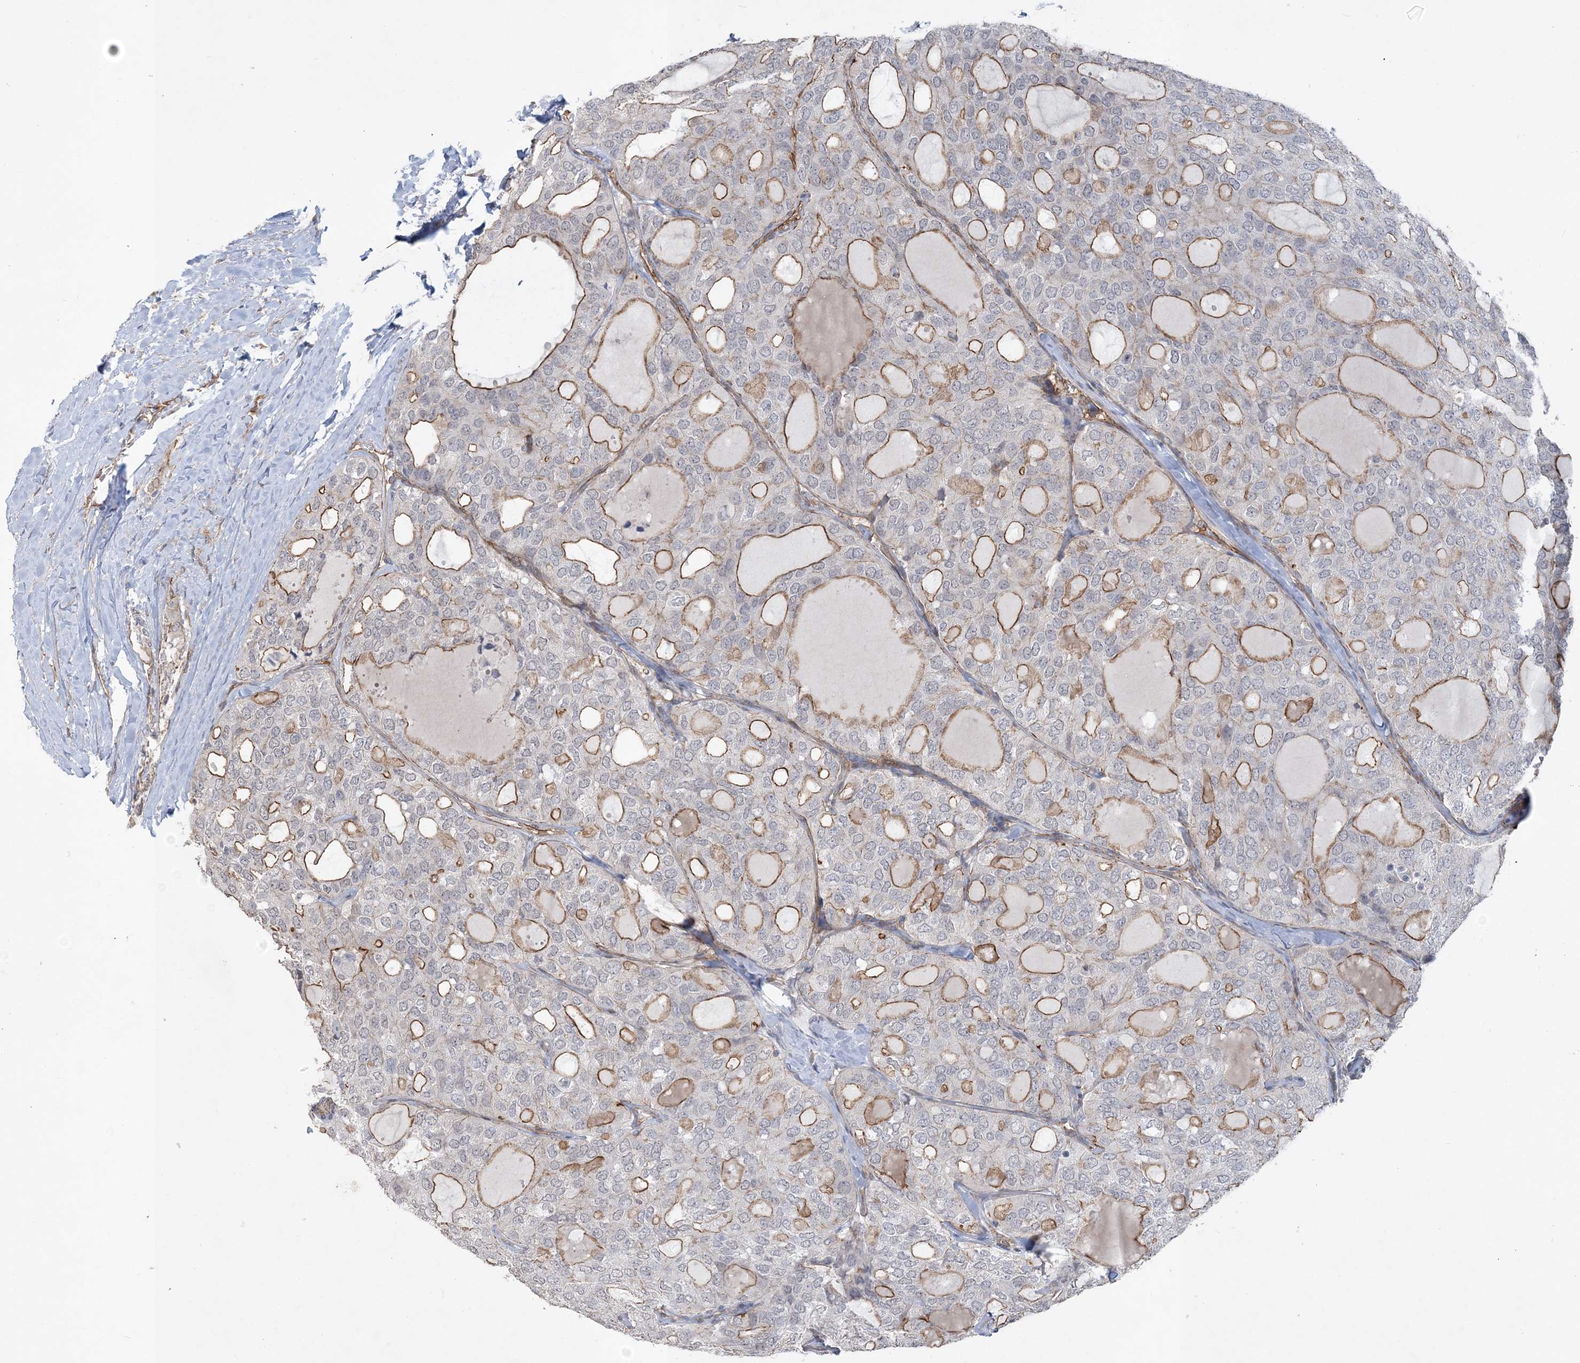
{"staining": {"intensity": "moderate", "quantity": "25%-75%", "location": "cytoplasmic/membranous"}, "tissue": "thyroid cancer", "cell_type": "Tumor cells", "image_type": "cancer", "snomed": [{"axis": "morphology", "description": "Follicular adenoma carcinoma, NOS"}, {"axis": "topography", "description": "Thyroid gland"}], "caption": "Immunohistochemistry image of neoplastic tissue: human follicular adenoma carcinoma (thyroid) stained using immunohistochemistry shows medium levels of moderate protein expression localized specifically in the cytoplasmic/membranous of tumor cells, appearing as a cytoplasmic/membranous brown color.", "gene": "RAI14", "patient": {"sex": "male", "age": 75}}